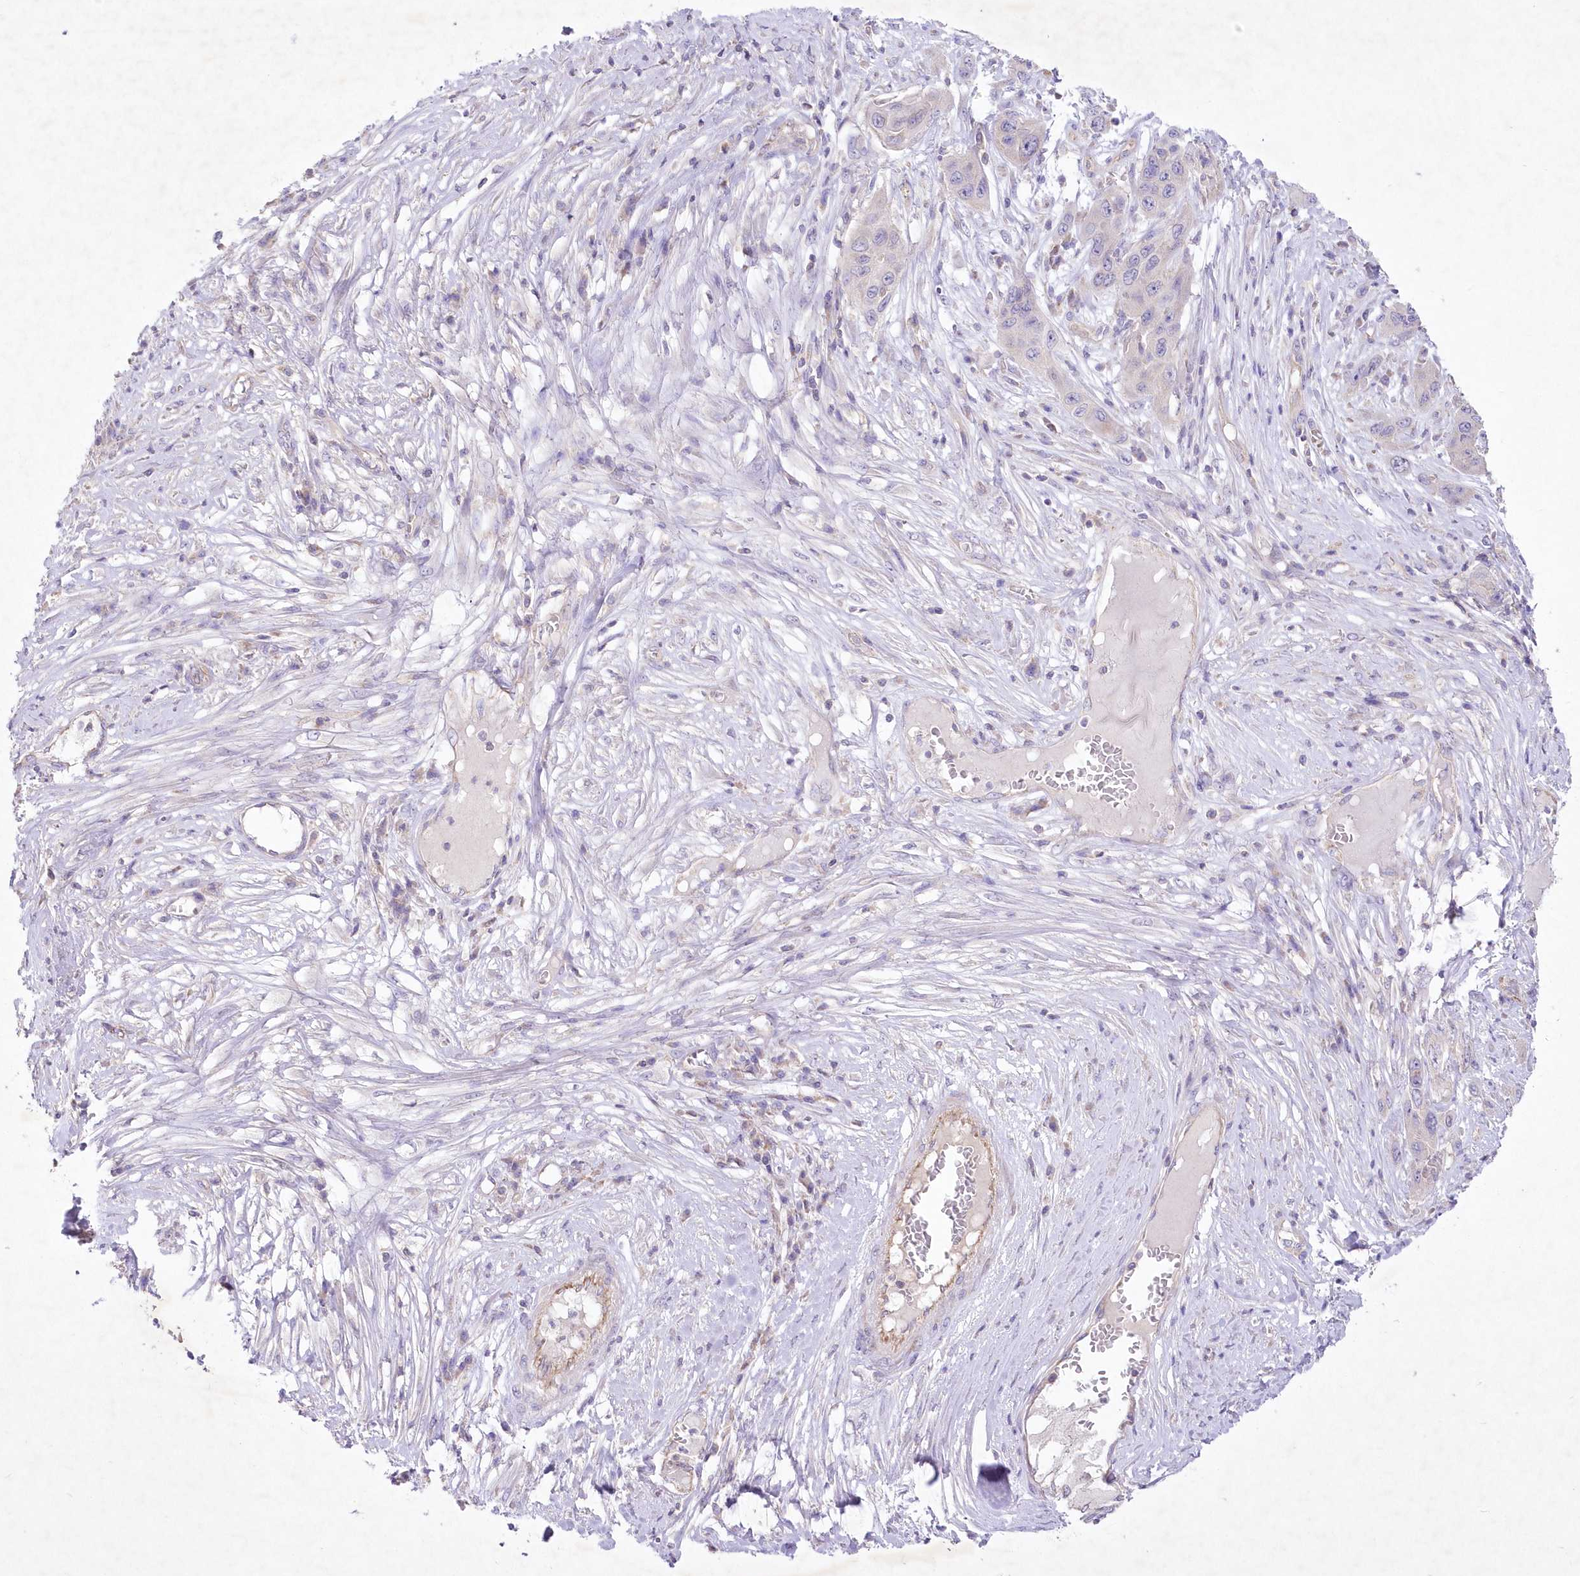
{"staining": {"intensity": "negative", "quantity": "none", "location": "none"}, "tissue": "skin cancer", "cell_type": "Tumor cells", "image_type": "cancer", "snomed": [{"axis": "morphology", "description": "Squamous cell carcinoma, NOS"}, {"axis": "topography", "description": "Skin"}], "caption": "Skin squamous cell carcinoma was stained to show a protein in brown. There is no significant staining in tumor cells. (DAB immunohistochemistry with hematoxylin counter stain).", "gene": "ITSN2", "patient": {"sex": "male", "age": 55}}